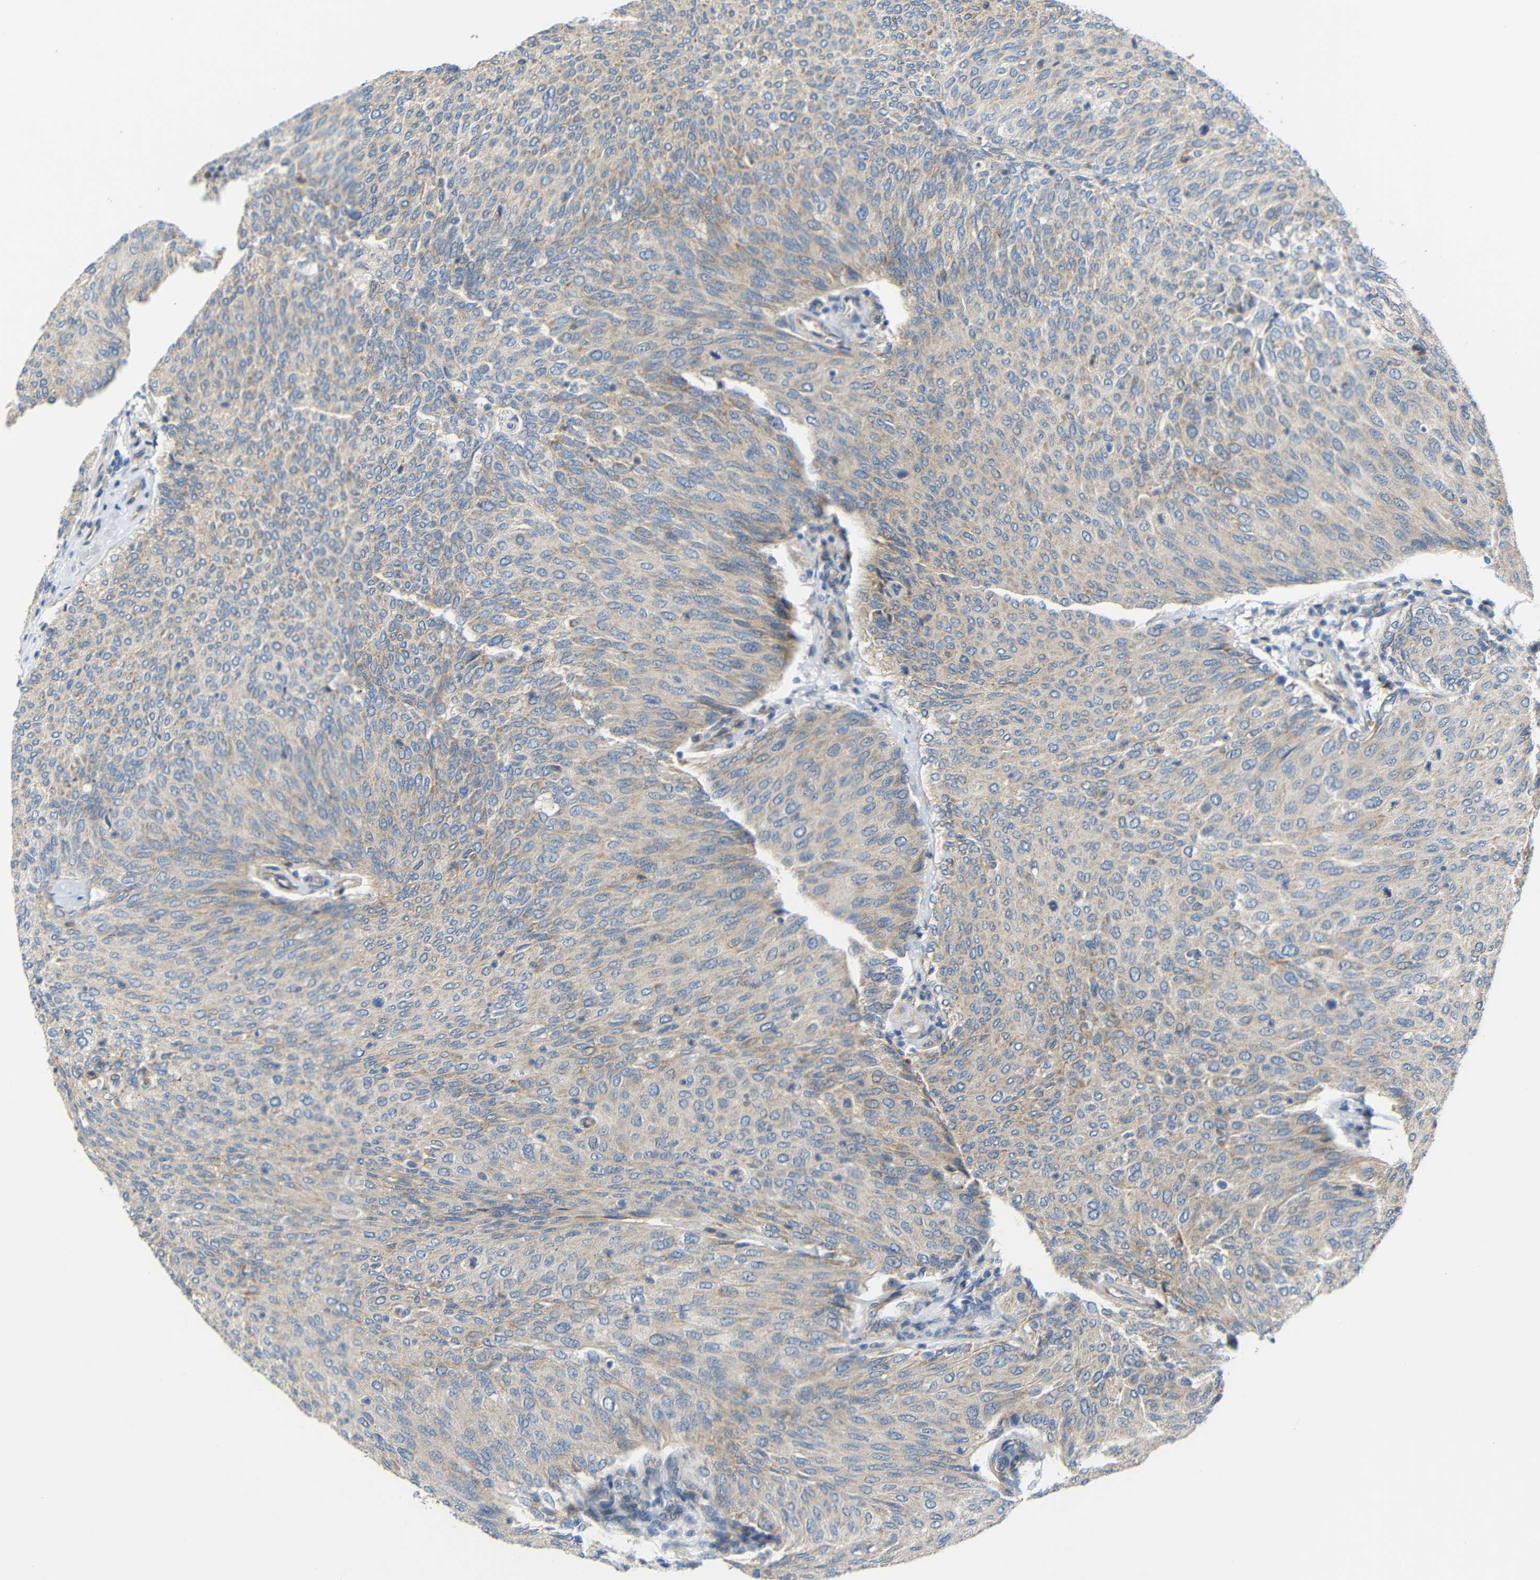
{"staining": {"intensity": "weak", "quantity": ">75%", "location": "cytoplasmic/membranous"}, "tissue": "urothelial cancer", "cell_type": "Tumor cells", "image_type": "cancer", "snomed": [{"axis": "morphology", "description": "Urothelial carcinoma, Low grade"}, {"axis": "topography", "description": "Urinary bladder"}], "caption": "About >75% of tumor cells in human low-grade urothelial carcinoma demonstrate weak cytoplasmic/membranous protein positivity as visualized by brown immunohistochemical staining.", "gene": "TMEM25", "patient": {"sex": "female", "age": 79}}